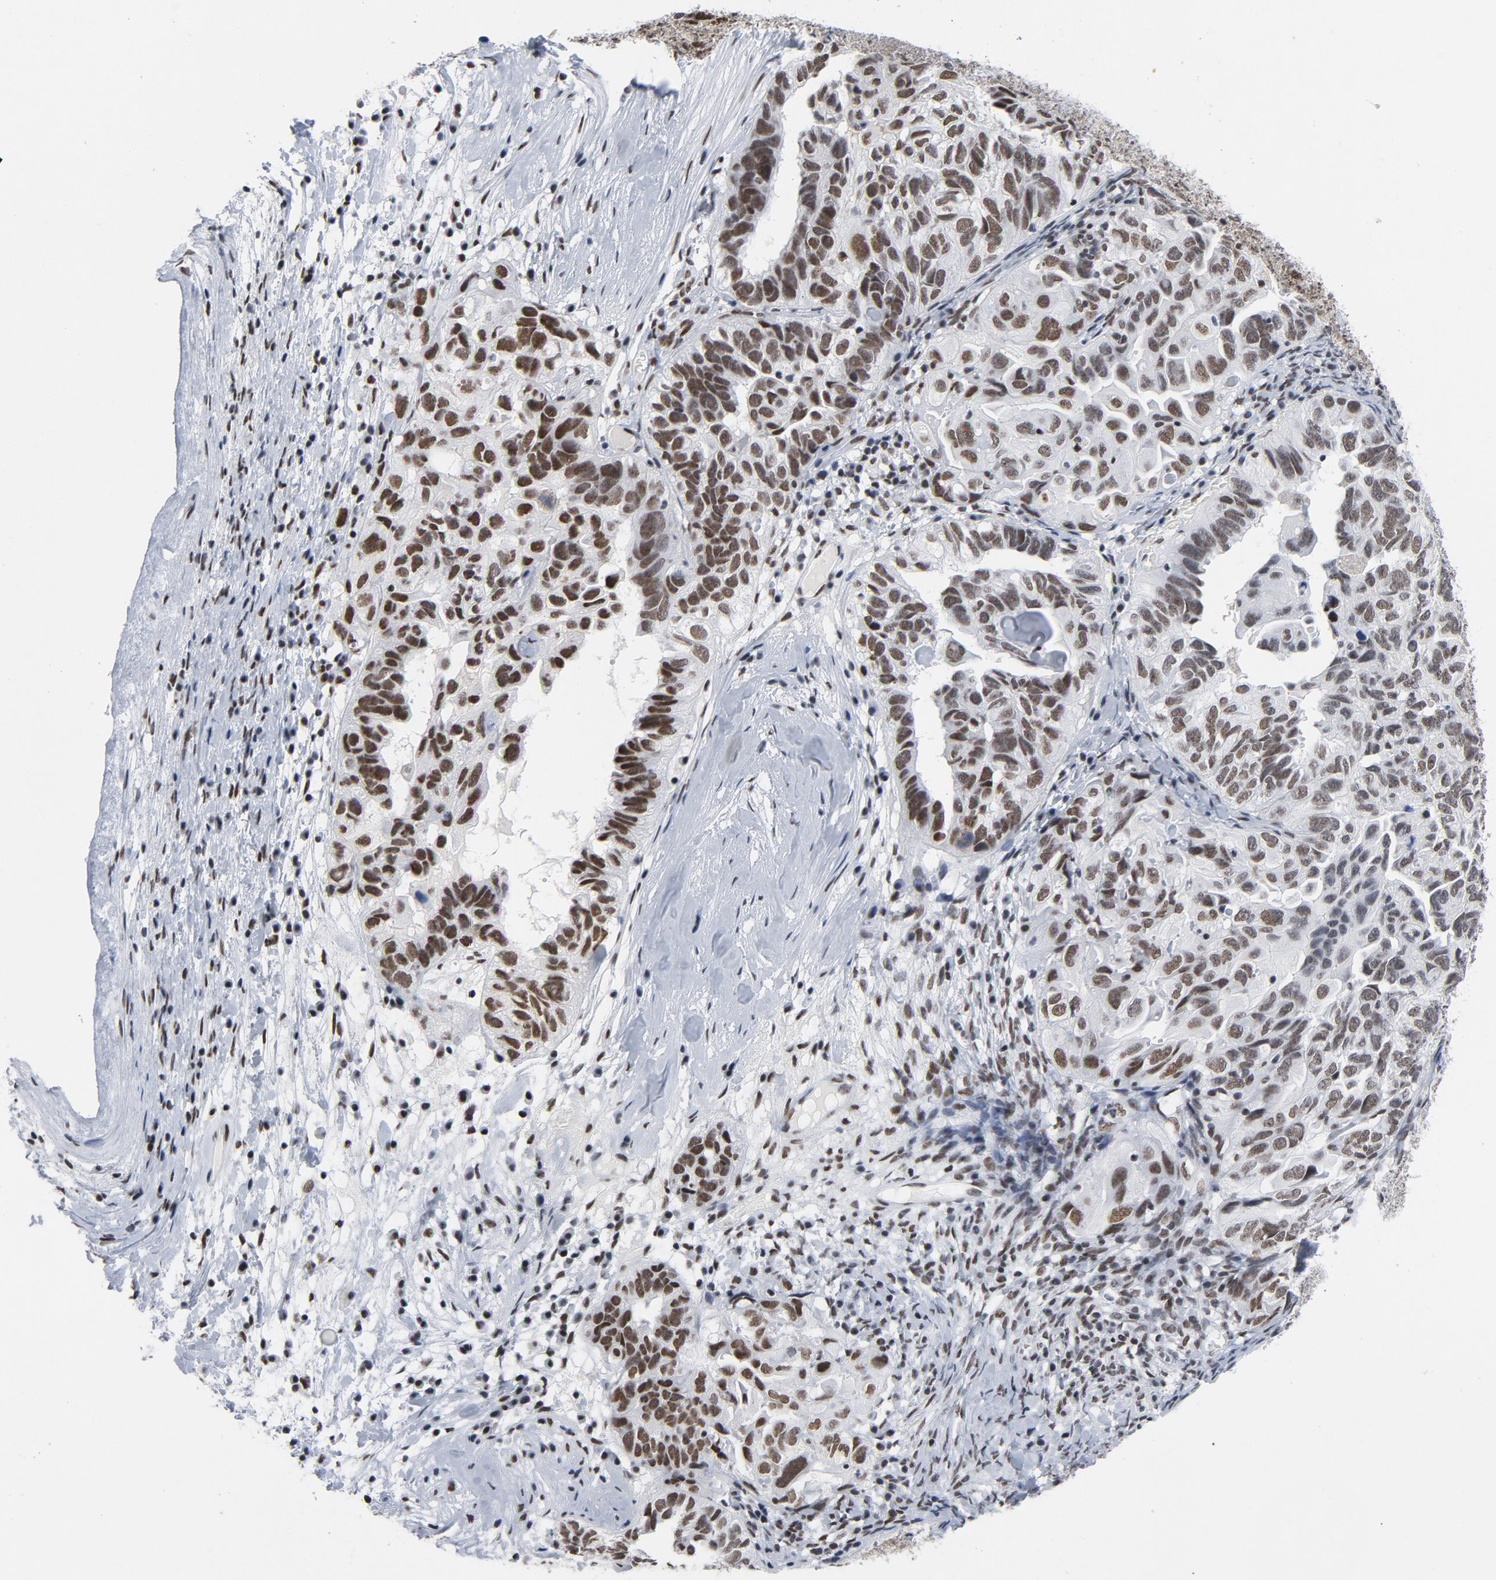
{"staining": {"intensity": "moderate", "quantity": ">75%", "location": "nuclear"}, "tissue": "ovarian cancer", "cell_type": "Tumor cells", "image_type": "cancer", "snomed": [{"axis": "morphology", "description": "Cystadenocarcinoma, serous, NOS"}, {"axis": "topography", "description": "Ovary"}], "caption": "Moderate nuclear protein expression is identified in approximately >75% of tumor cells in serous cystadenocarcinoma (ovarian).", "gene": "CSTF2", "patient": {"sex": "female", "age": 82}}